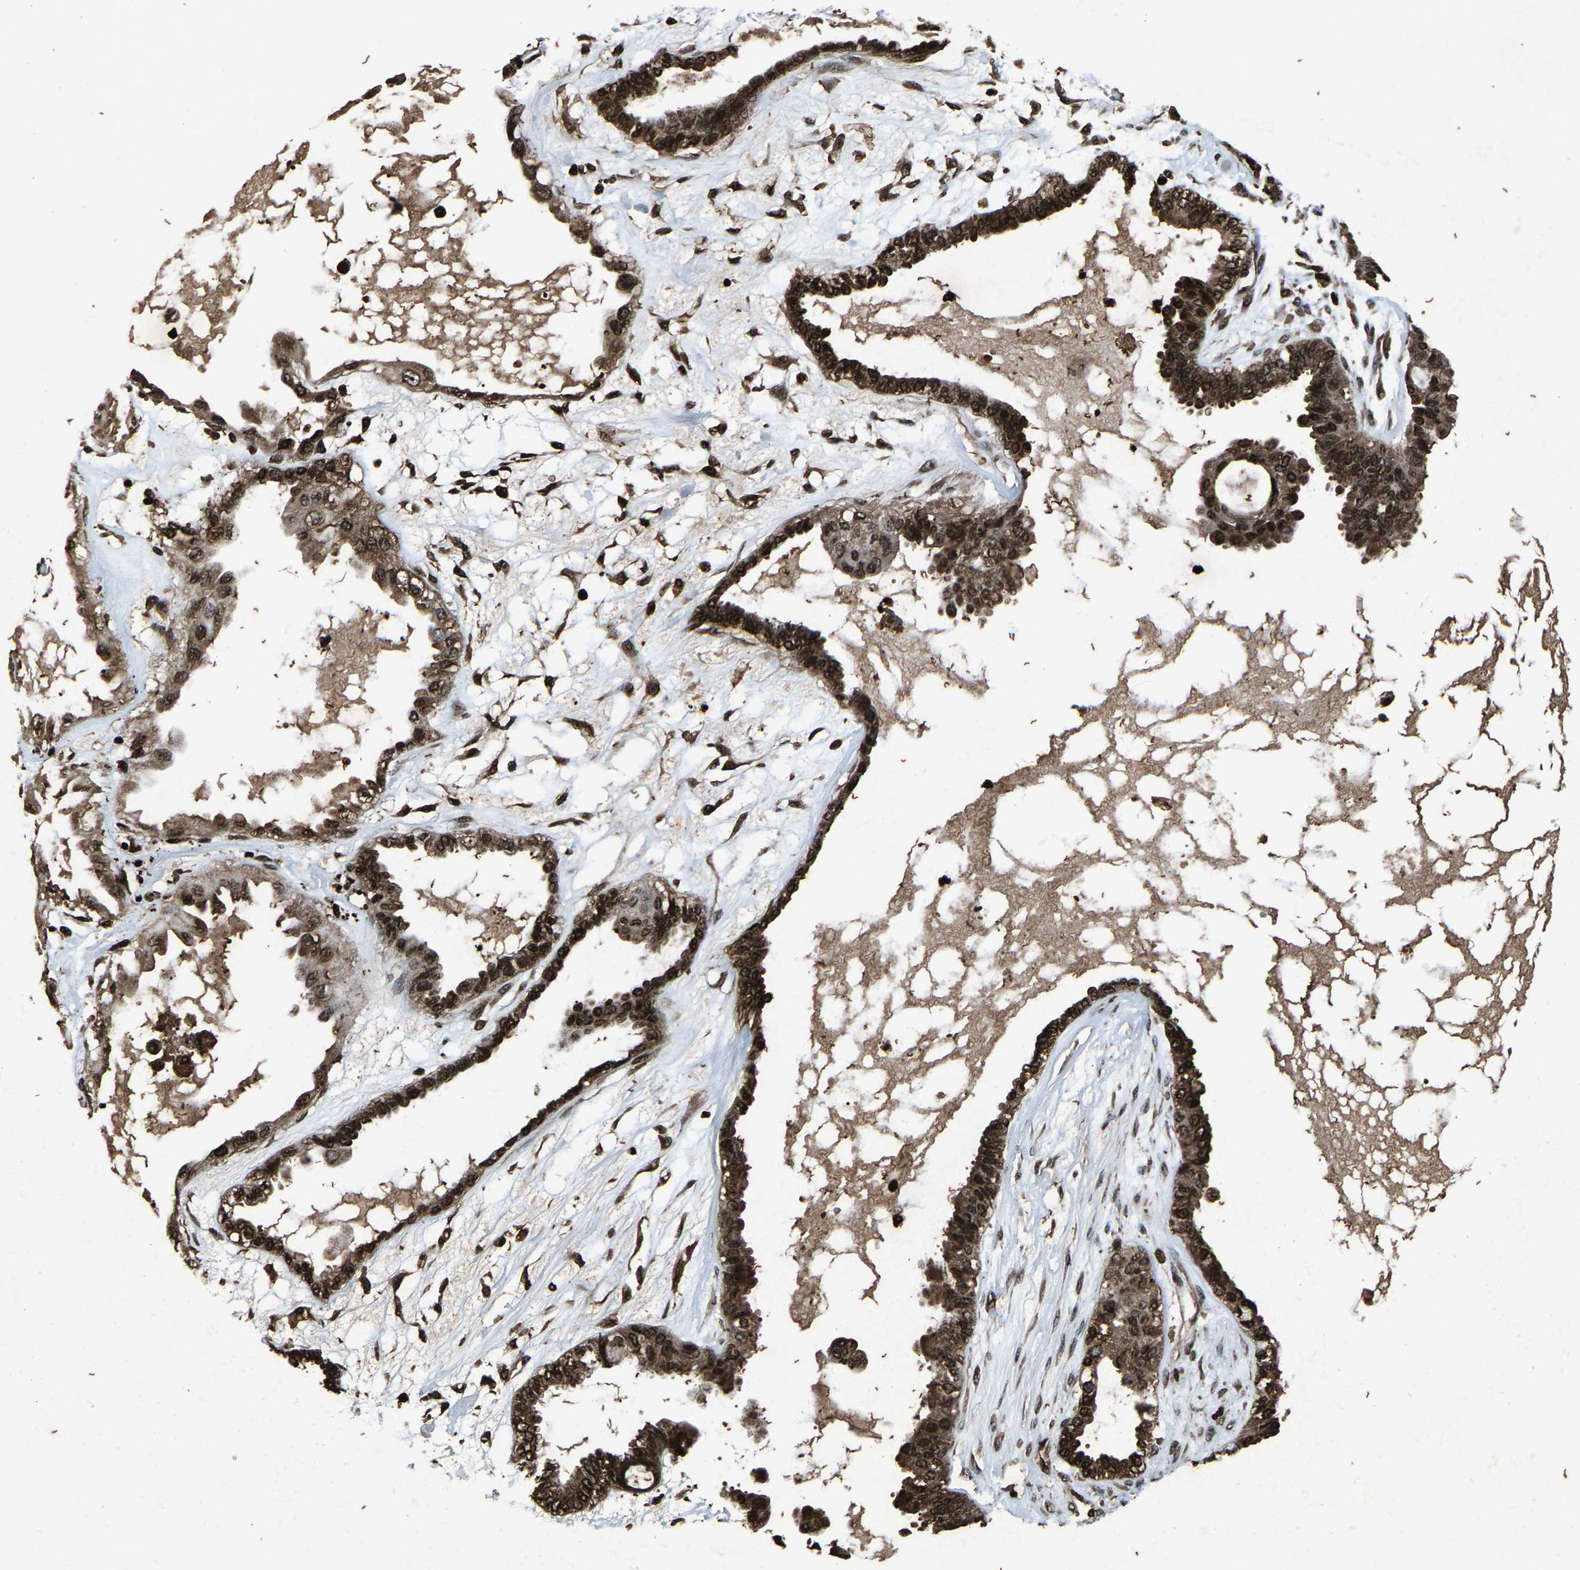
{"staining": {"intensity": "strong", "quantity": ">75%", "location": "nuclear"}, "tissue": "ovarian cancer", "cell_type": "Tumor cells", "image_type": "cancer", "snomed": [{"axis": "morphology", "description": "Carcinoma, NOS"}, {"axis": "morphology", "description": "Carcinoma, endometroid"}, {"axis": "topography", "description": "Ovary"}], "caption": "Brown immunohistochemical staining in human ovarian carcinoma shows strong nuclear expression in approximately >75% of tumor cells.", "gene": "H4C1", "patient": {"sex": "female", "age": 50}}